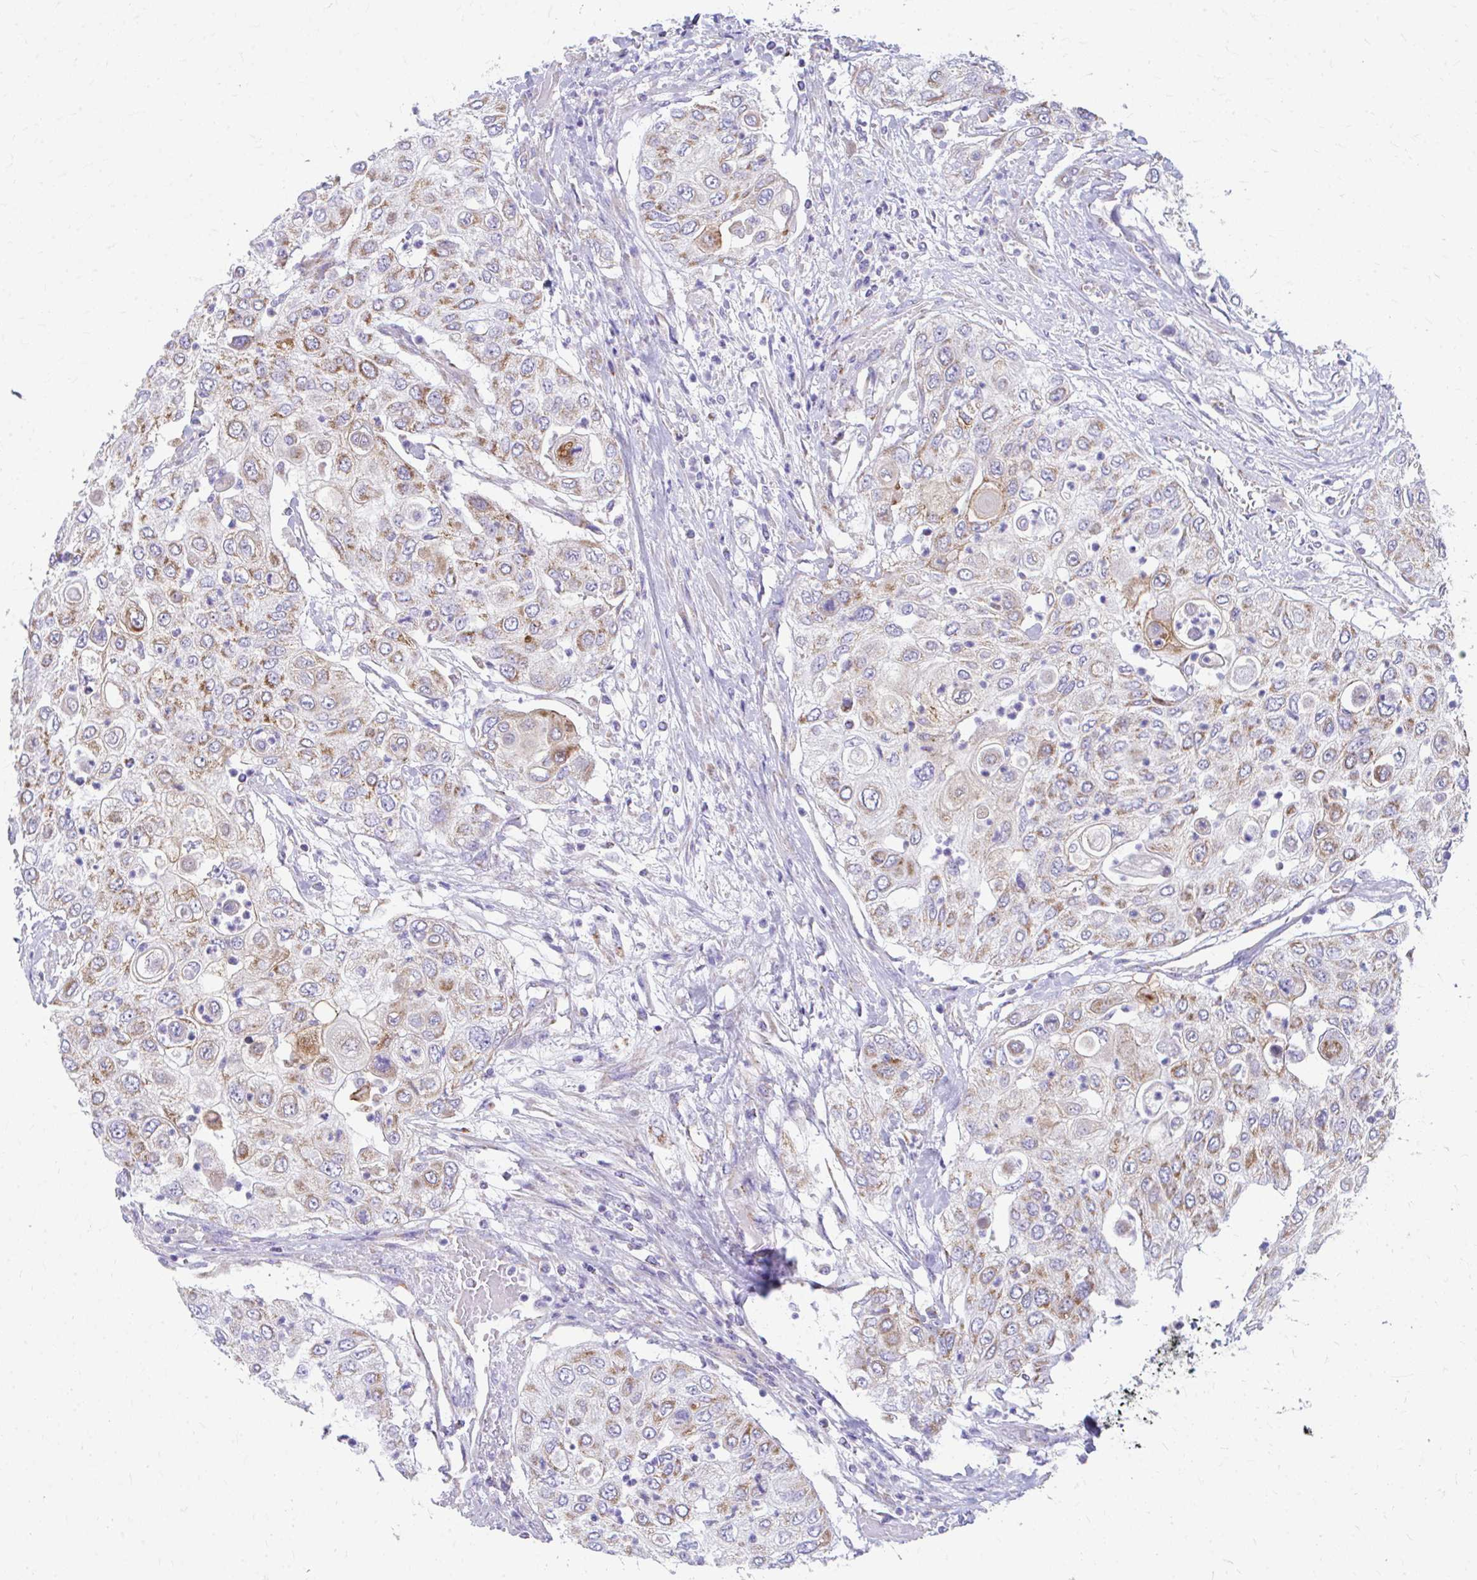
{"staining": {"intensity": "moderate", "quantity": ">75%", "location": "cytoplasmic/membranous"}, "tissue": "urothelial cancer", "cell_type": "Tumor cells", "image_type": "cancer", "snomed": [{"axis": "morphology", "description": "Urothelial carcinoma, High grade"}, {"axis": "topography", "description": "Urinary bladder"}], "caption": "Immunohistochemical staining of urothelial cancer reveals medium levels of moderate cytoplasmic/membranous positivity in about >75% of tumor cells. The protein is shown in brown color, while the nuclei are stained blue.", "gene": "MRPL19", "patient": {"sex": "female", "age": 79}}